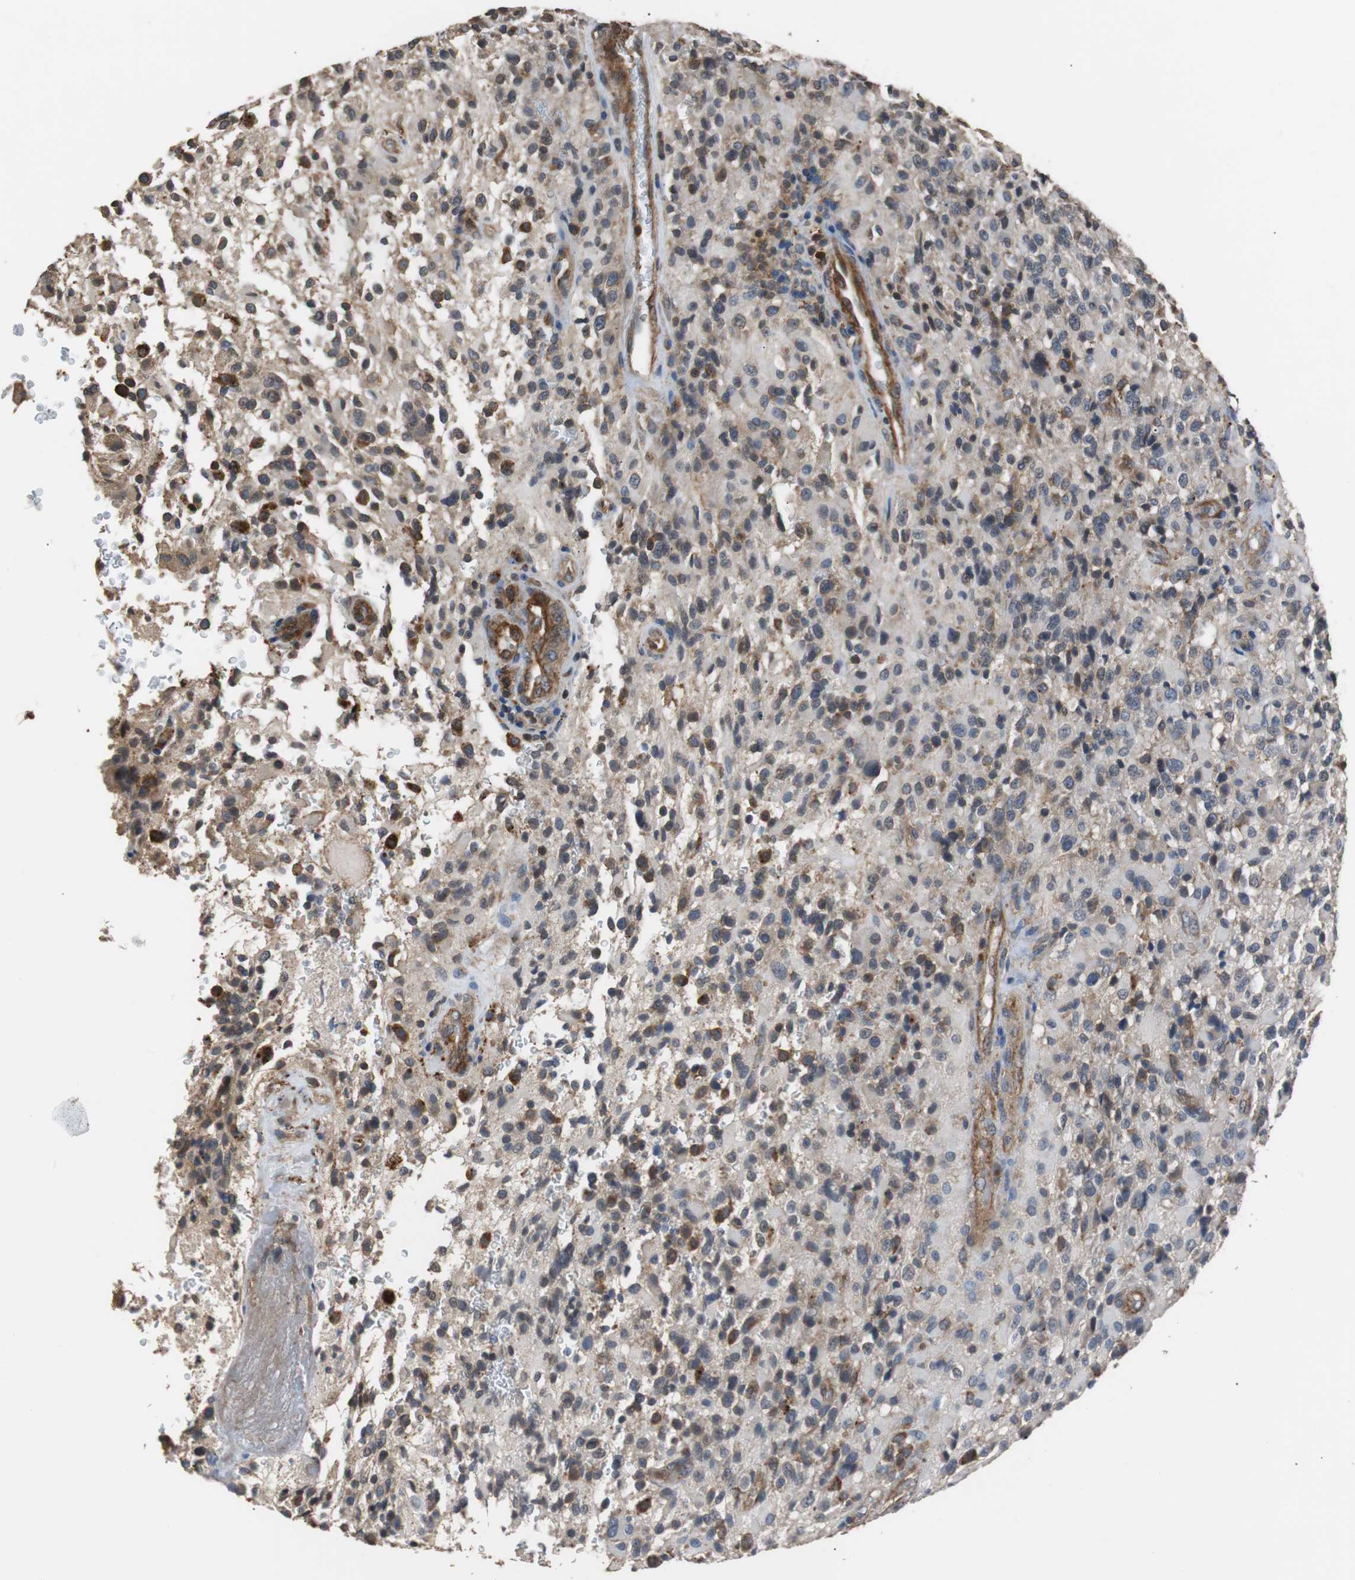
{"staining": {"intensity": "moderate", "quantity": "25%-75%", "location": "cytoplasmic/membranous"}, "tissue": "glioma", "cell_type": "Tumor cells", "image_type": "cancer", "snomed": [{"axis": "morphology", "description": "Glioma, malignant, High grade"}, {"axis": "topography", "description": "Brain"}], "caption": "Tumor cells demonstrate medium levels of moderate cytoplasmic/membranous expression in approximately 25%-75% of cells in human malignant high-grade glioma.", "gene": "PITRM1", "patient": {"sex": "male", "age": 71}}